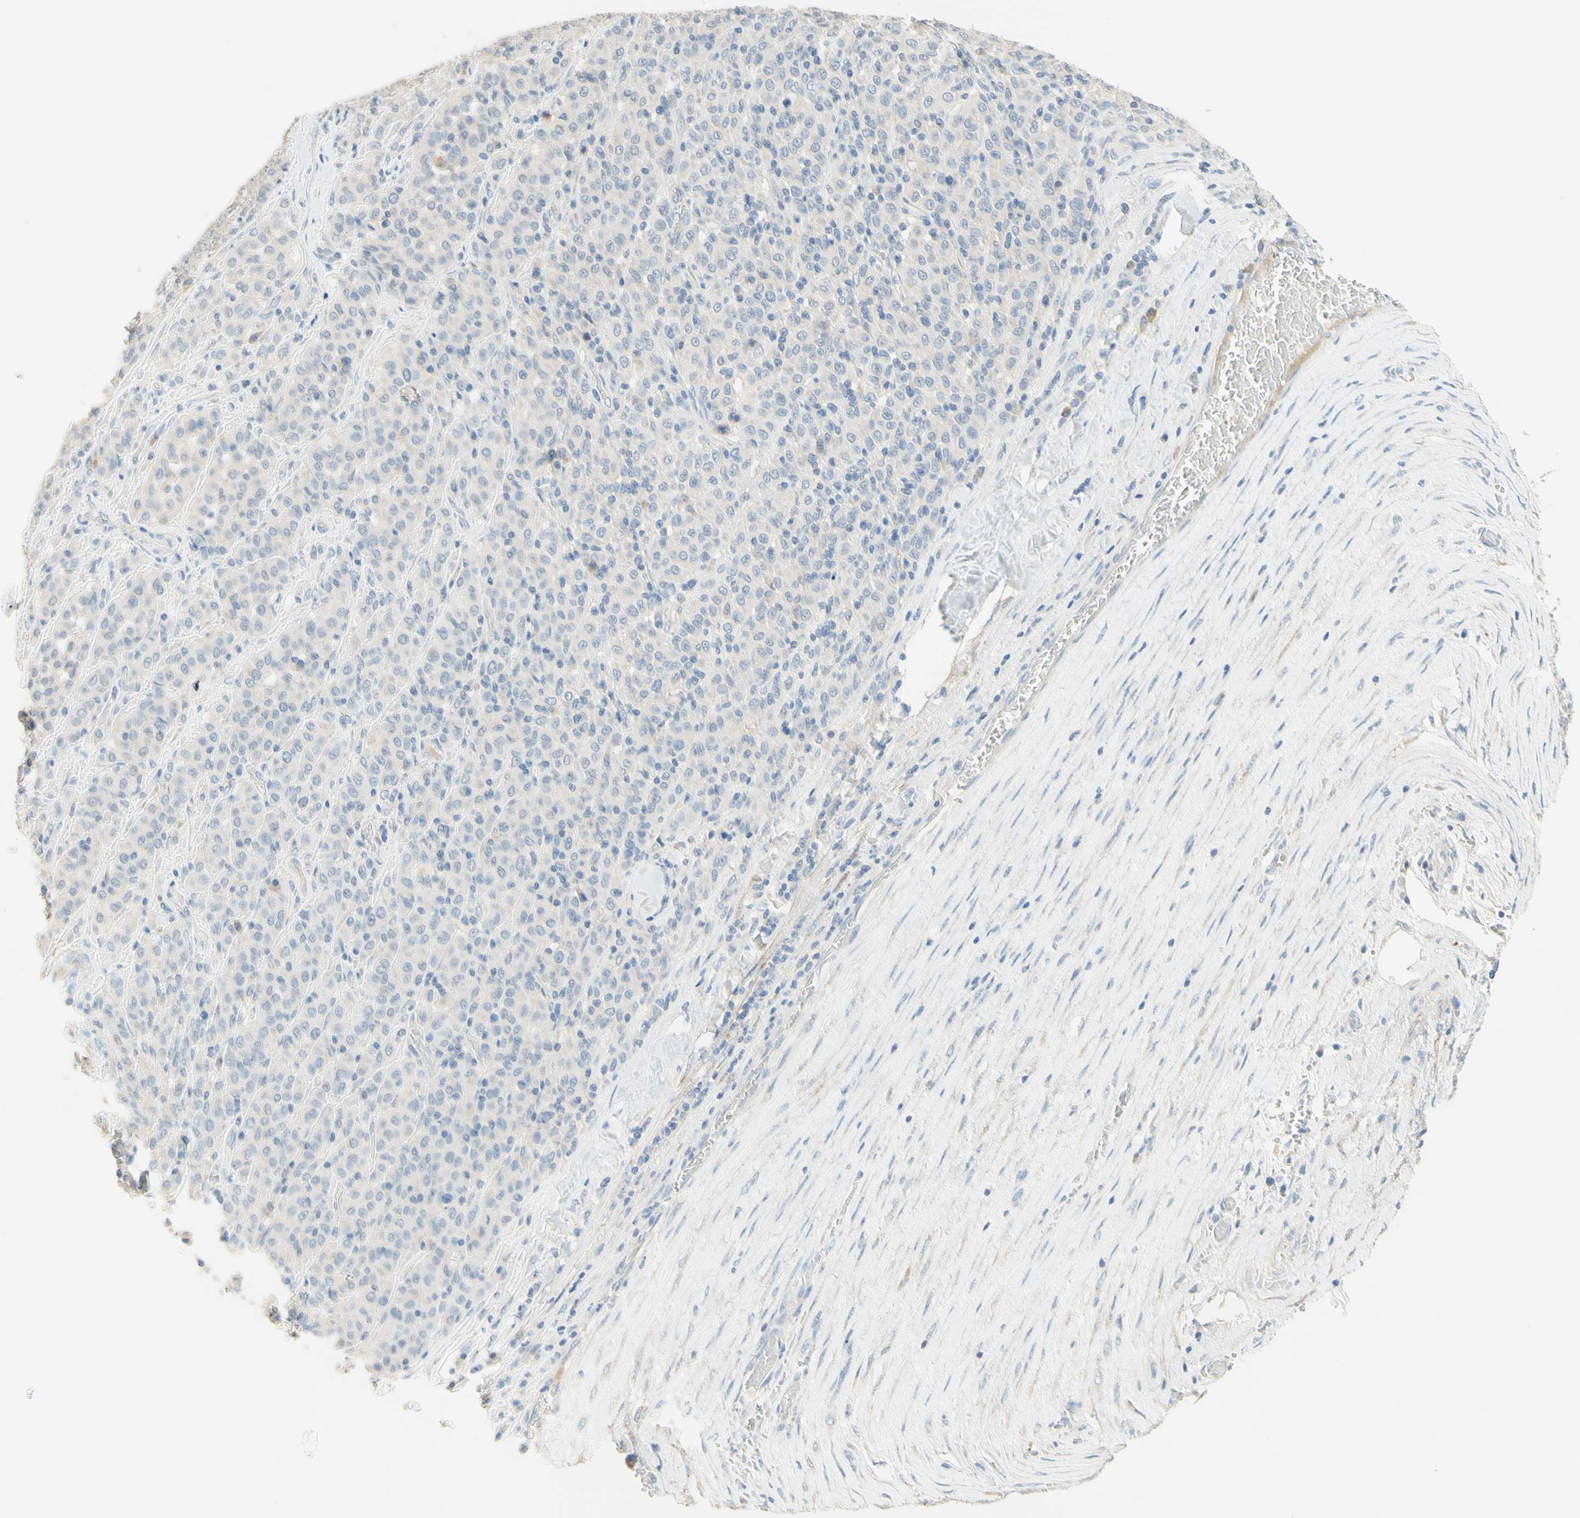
{"staining": {"intensity": "negative", "quantity": "none", "location": "none"}, "tissue": "melanoma", "cell_type": "Tumor cells", "image_type": "cancer", "snomed": [{"axis": "morphology", "description": "Malignant melanoma, Metastatic site"}, {"axis": "topography", "description": "Pancreas"}], "caption": "Tumor cells show no significant expression in malignant melanoma (metastatic site).", "gene": "NECTIN4", "patient": {"sex": "female", "age": 30}}